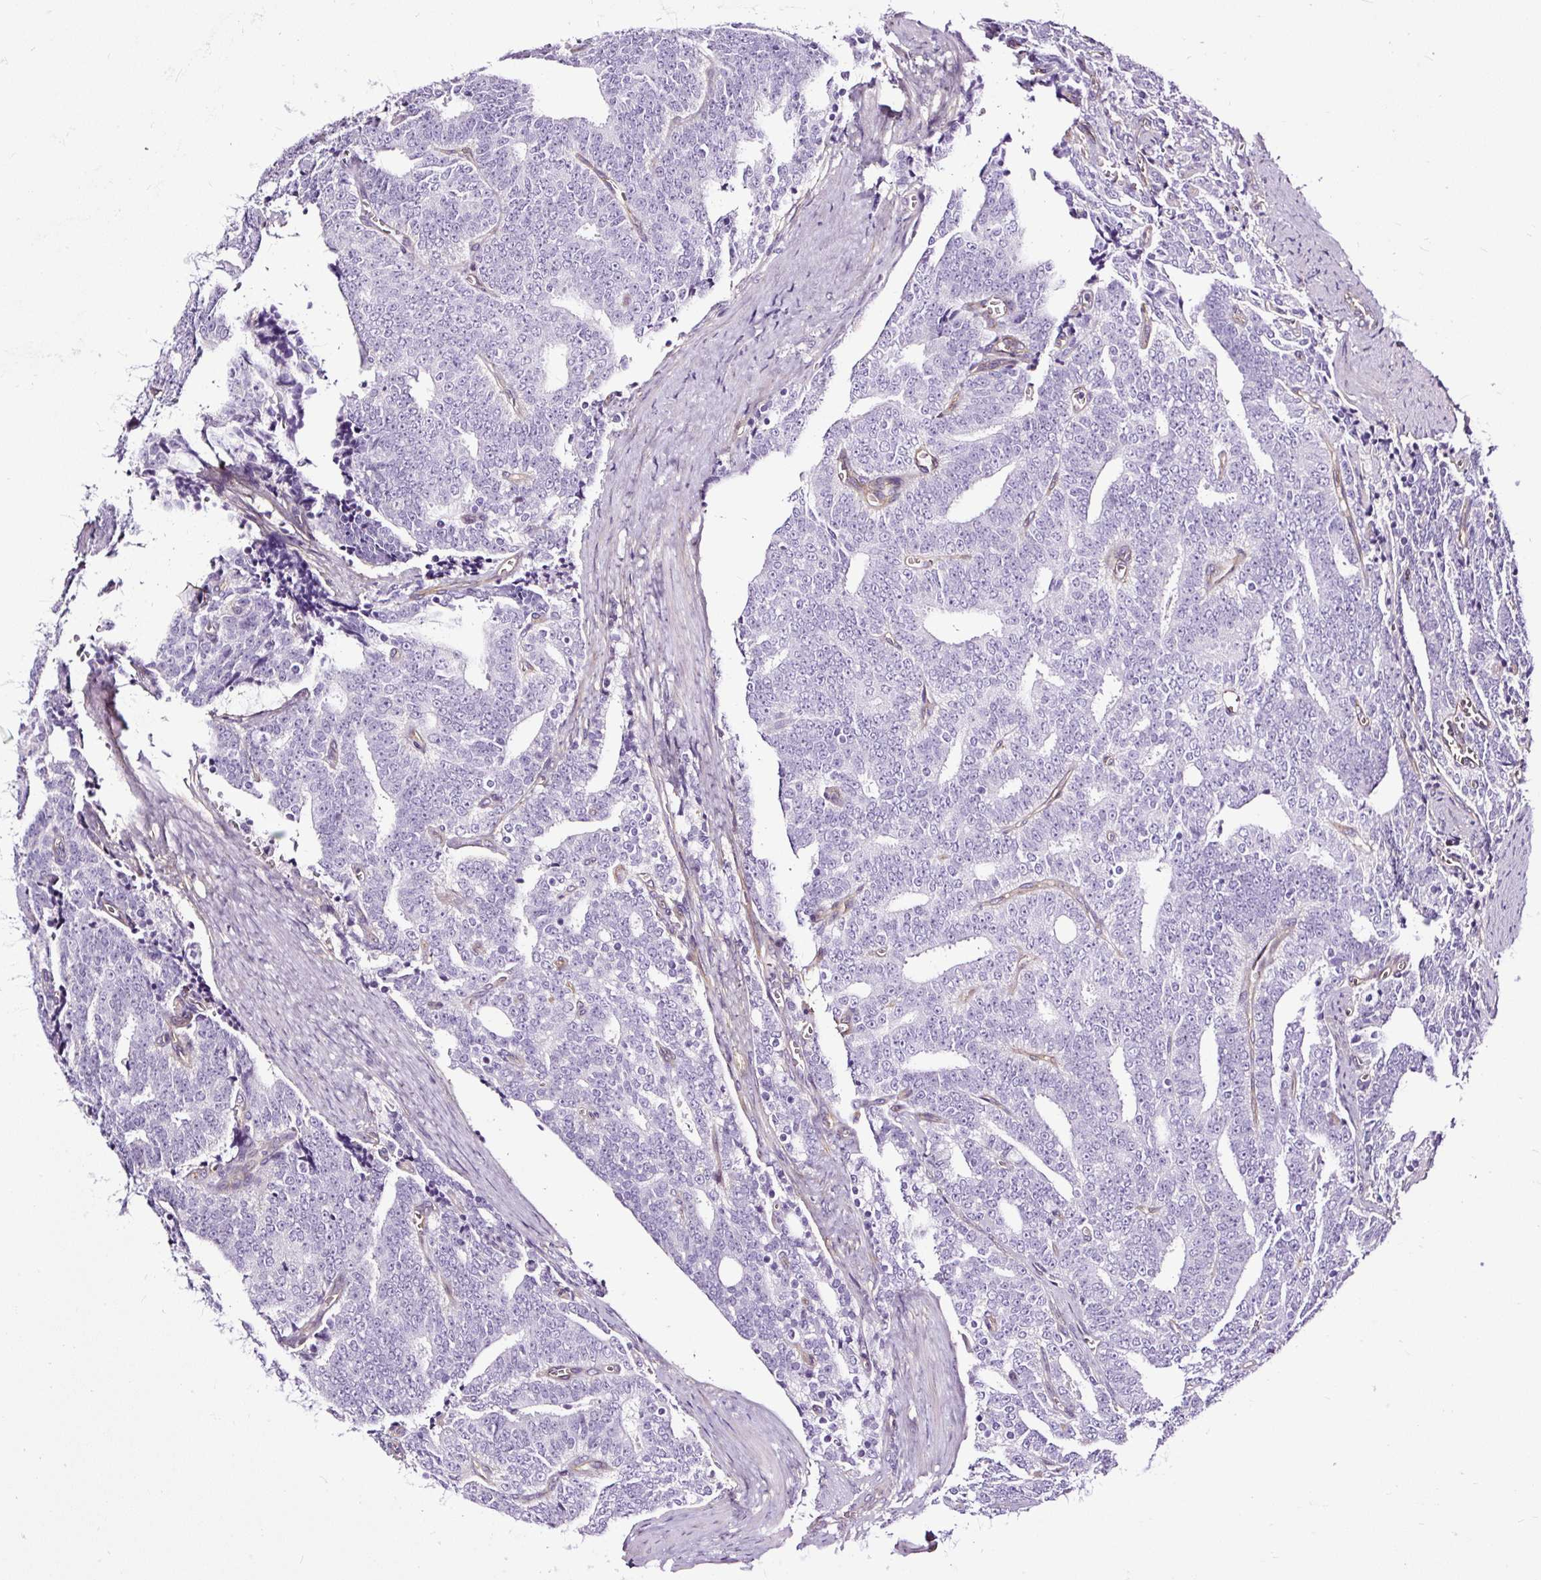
{"staining": {"intensity": "negative", "quantity": "none", "location": "none"}, "tissue": "prostate cancer", "cell_type": "Tumor cells", "image_type": "cancer", "snomed": [{"axis": "morphology", "description": "Adenocarcinoma, High grade"}, {"axis": "topography", "description": "Prostate and seminal vesicle, NOS"}], "caption": "Immunohistochemical staining of prostate cancer (adenocarcinoma (high-grade)) exhibits no significant positivity in tumor cells. (DAB (3,3'-diaminobenzidine) immunohistochemistry (IHC) with hematoxylin counter stain).", "gene": "SLC7A8", "patient": {"sex": "male", "age": 67}}